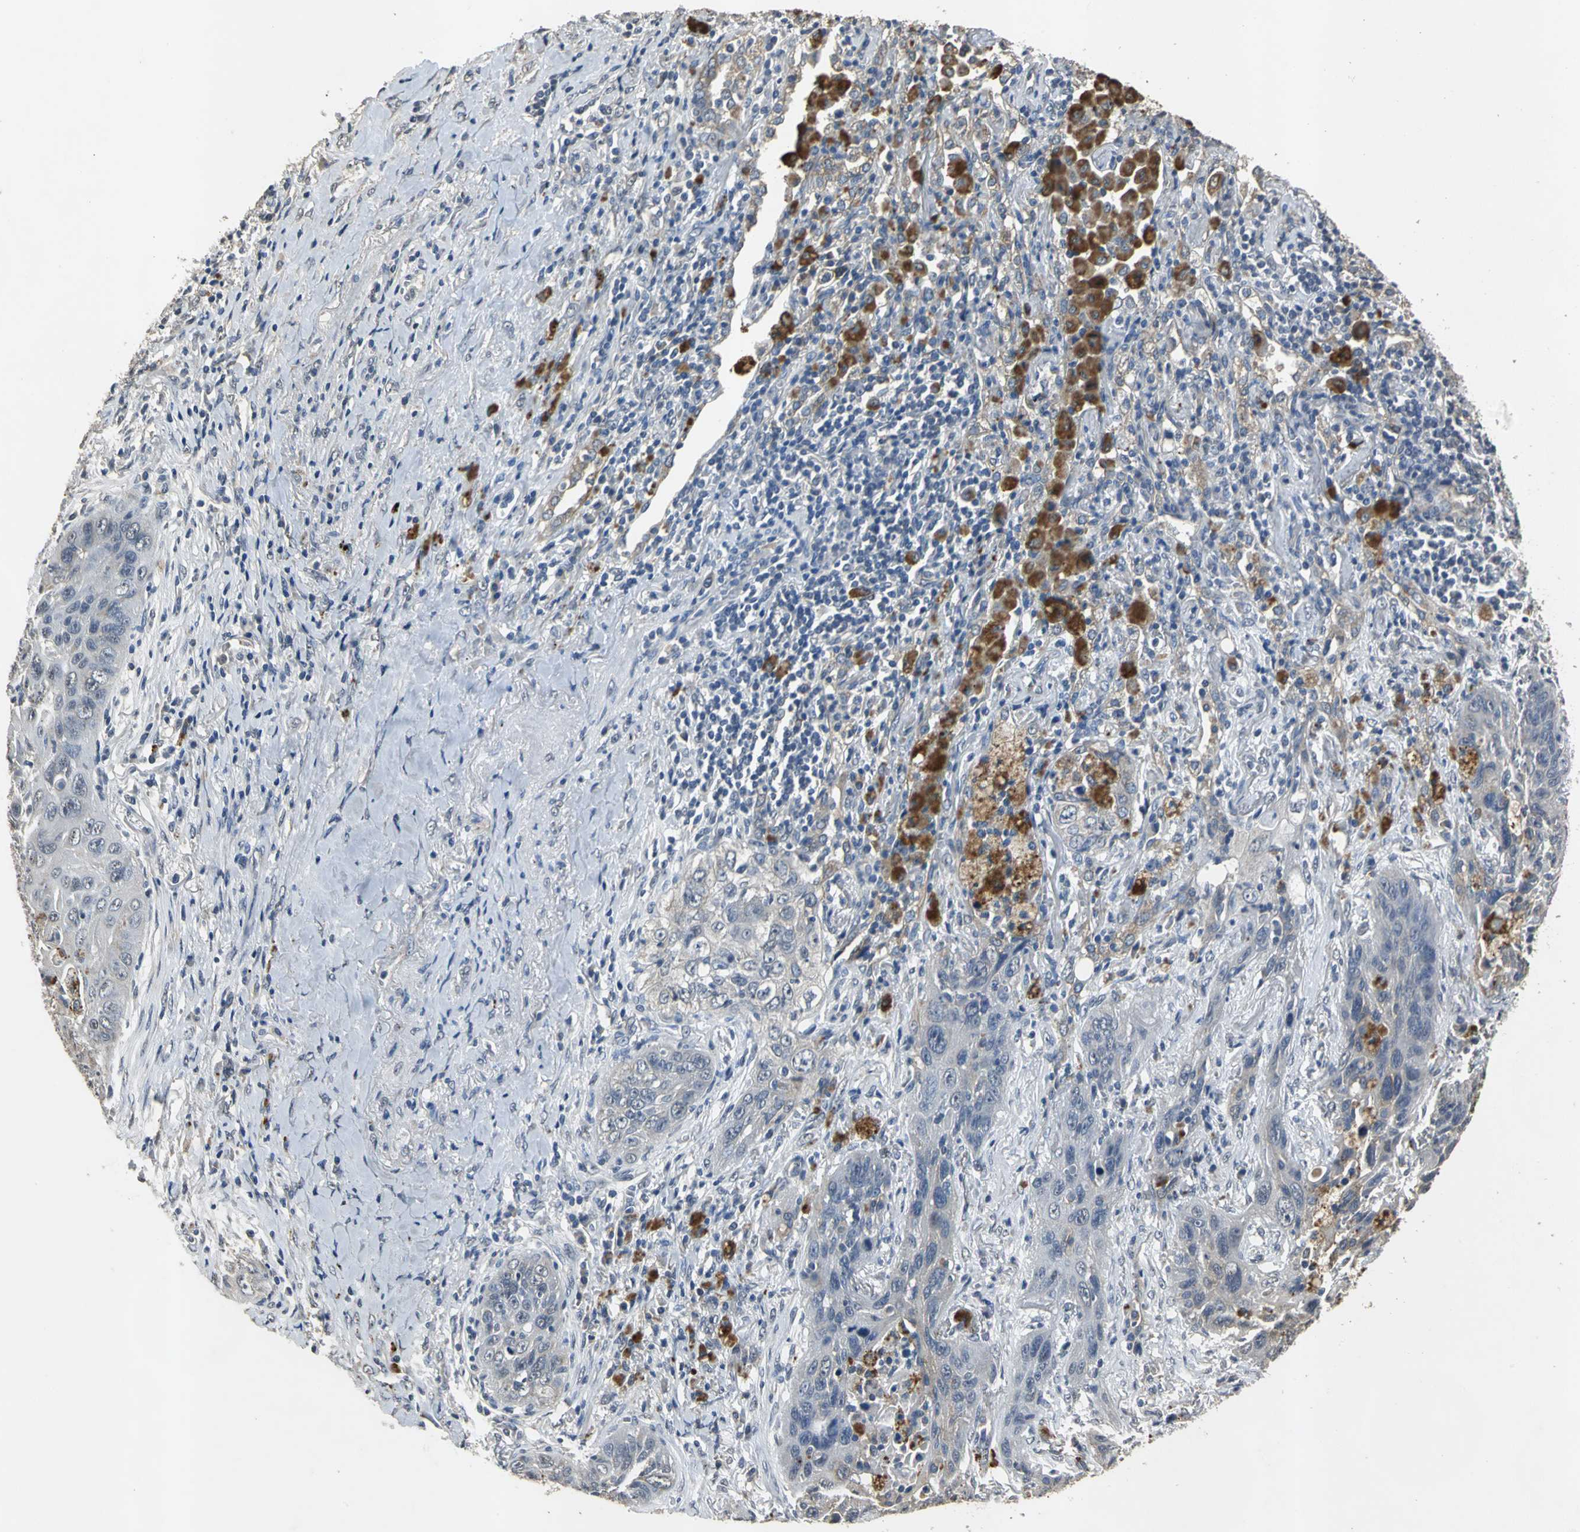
{"staining": {"intensity": "weak", "quantity": "<25%", "location": "cytoplasmic/membranous"}, "tissue": "lung cancer", "cell_type": "Tumor cells", "image_type": "cancer", "snomed": [{"axis": "morphology", "description": "Squamous cell carcinoma, NOS"}, {"axis": "topography", "description": "Lung"}], "caption": "Squamous cell carcinoma (lung) stained for a protein using immunohistochemistry reveals no staining tumor cells.", "gene": "OCLN", "patient": {"sex": "female", "age": 67}}